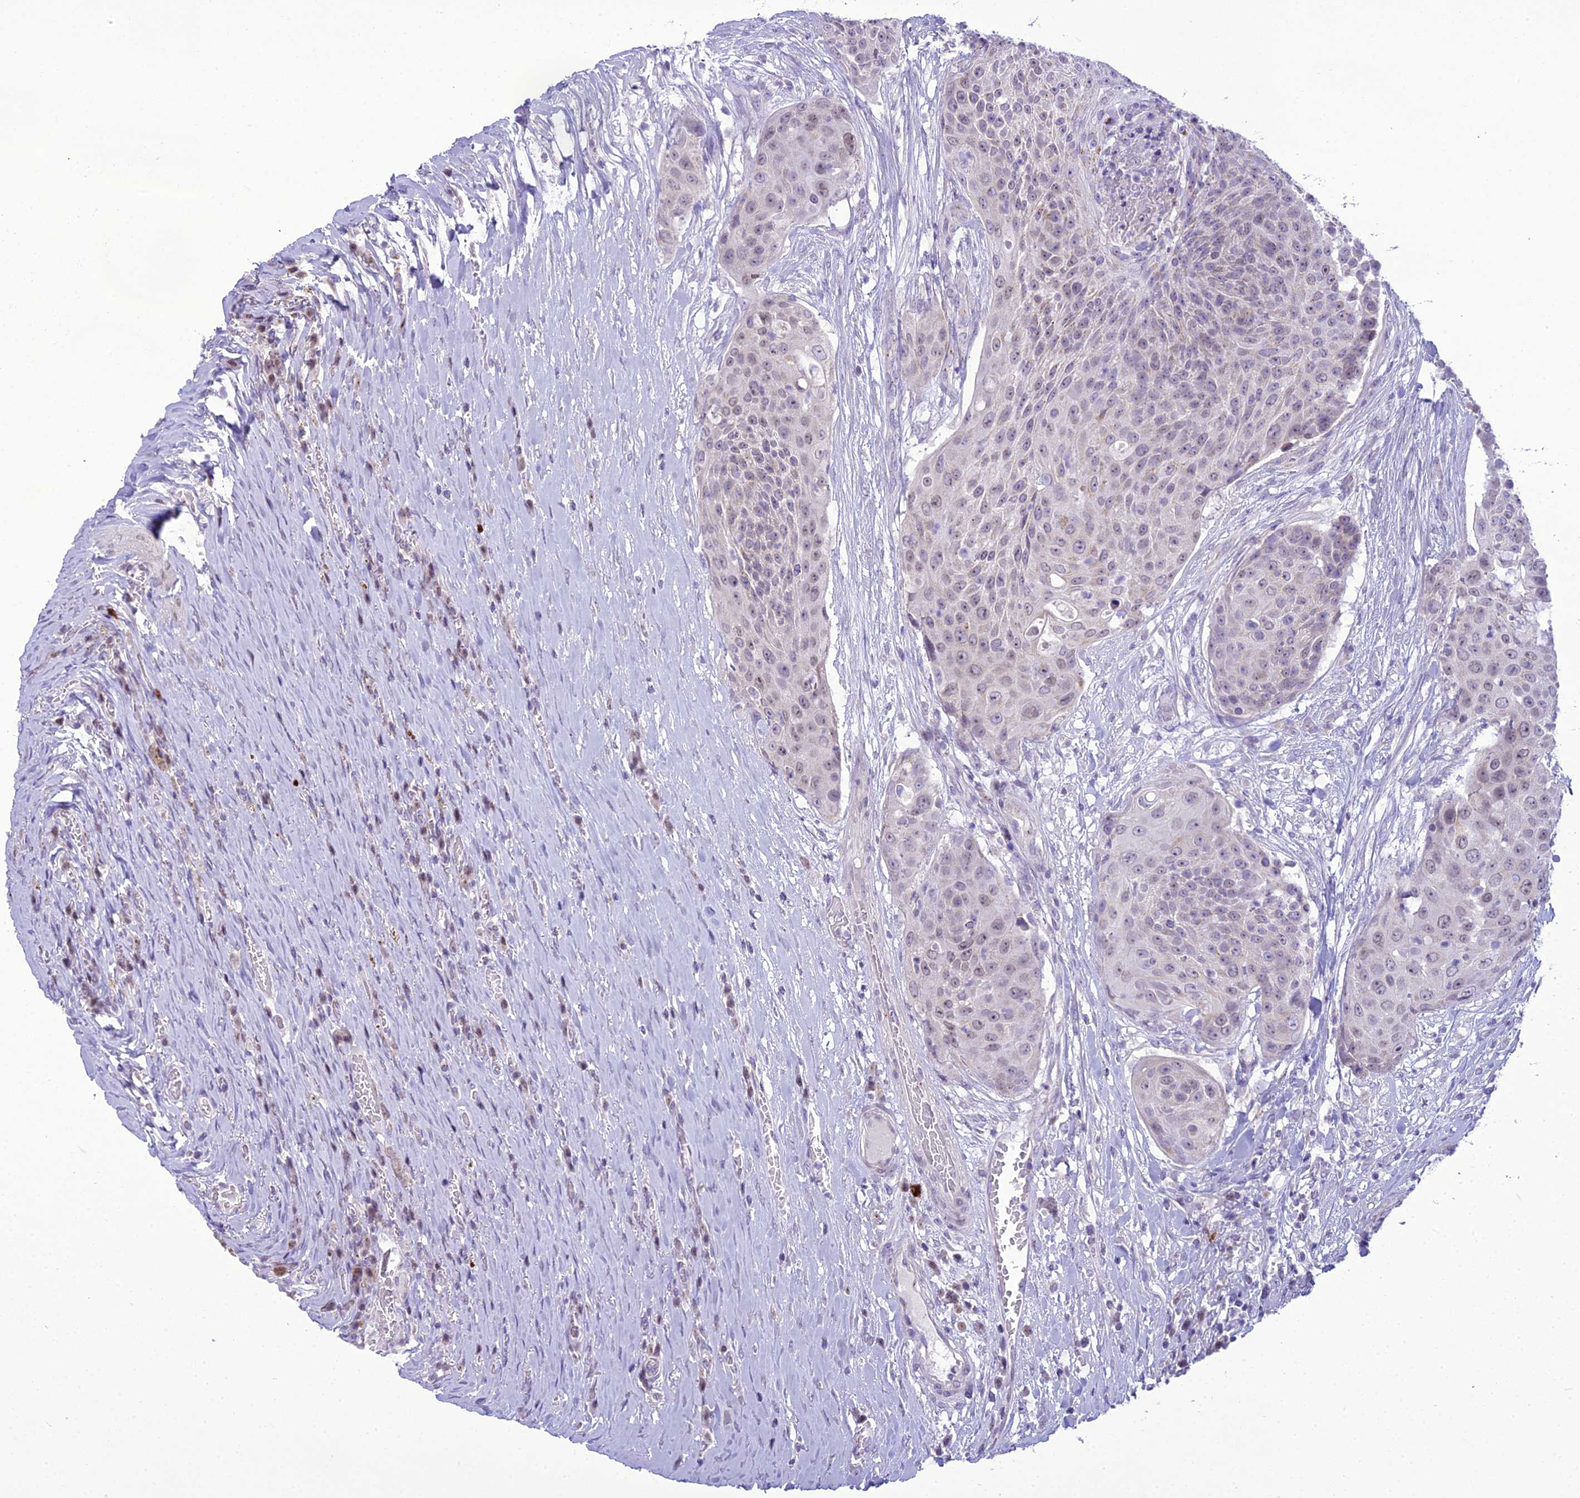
{"staining": {"intensity": "weak", "quantity": "25%-75%", "location": "nuclear"}, "tissue": "urothelial cancer", "cell_type": "Tumor cells", "image_type": "cancer", "snomed": [{"axis": "morphology", "description": "Urothelial carcinoma, High grade"}, {"axis": "topography", "description": "Urinary bladder"}], "caption": "An image of human urothelial carcinoma (high-grade) stained for a protein demonstrates weak nuclear brown staining in tumor cells. Immunohistochemistry stains the protein of interest in brown and the nuclei are stained blue.", "gene": "B9D2", "patient": {"sex": "female", "age": 63}}